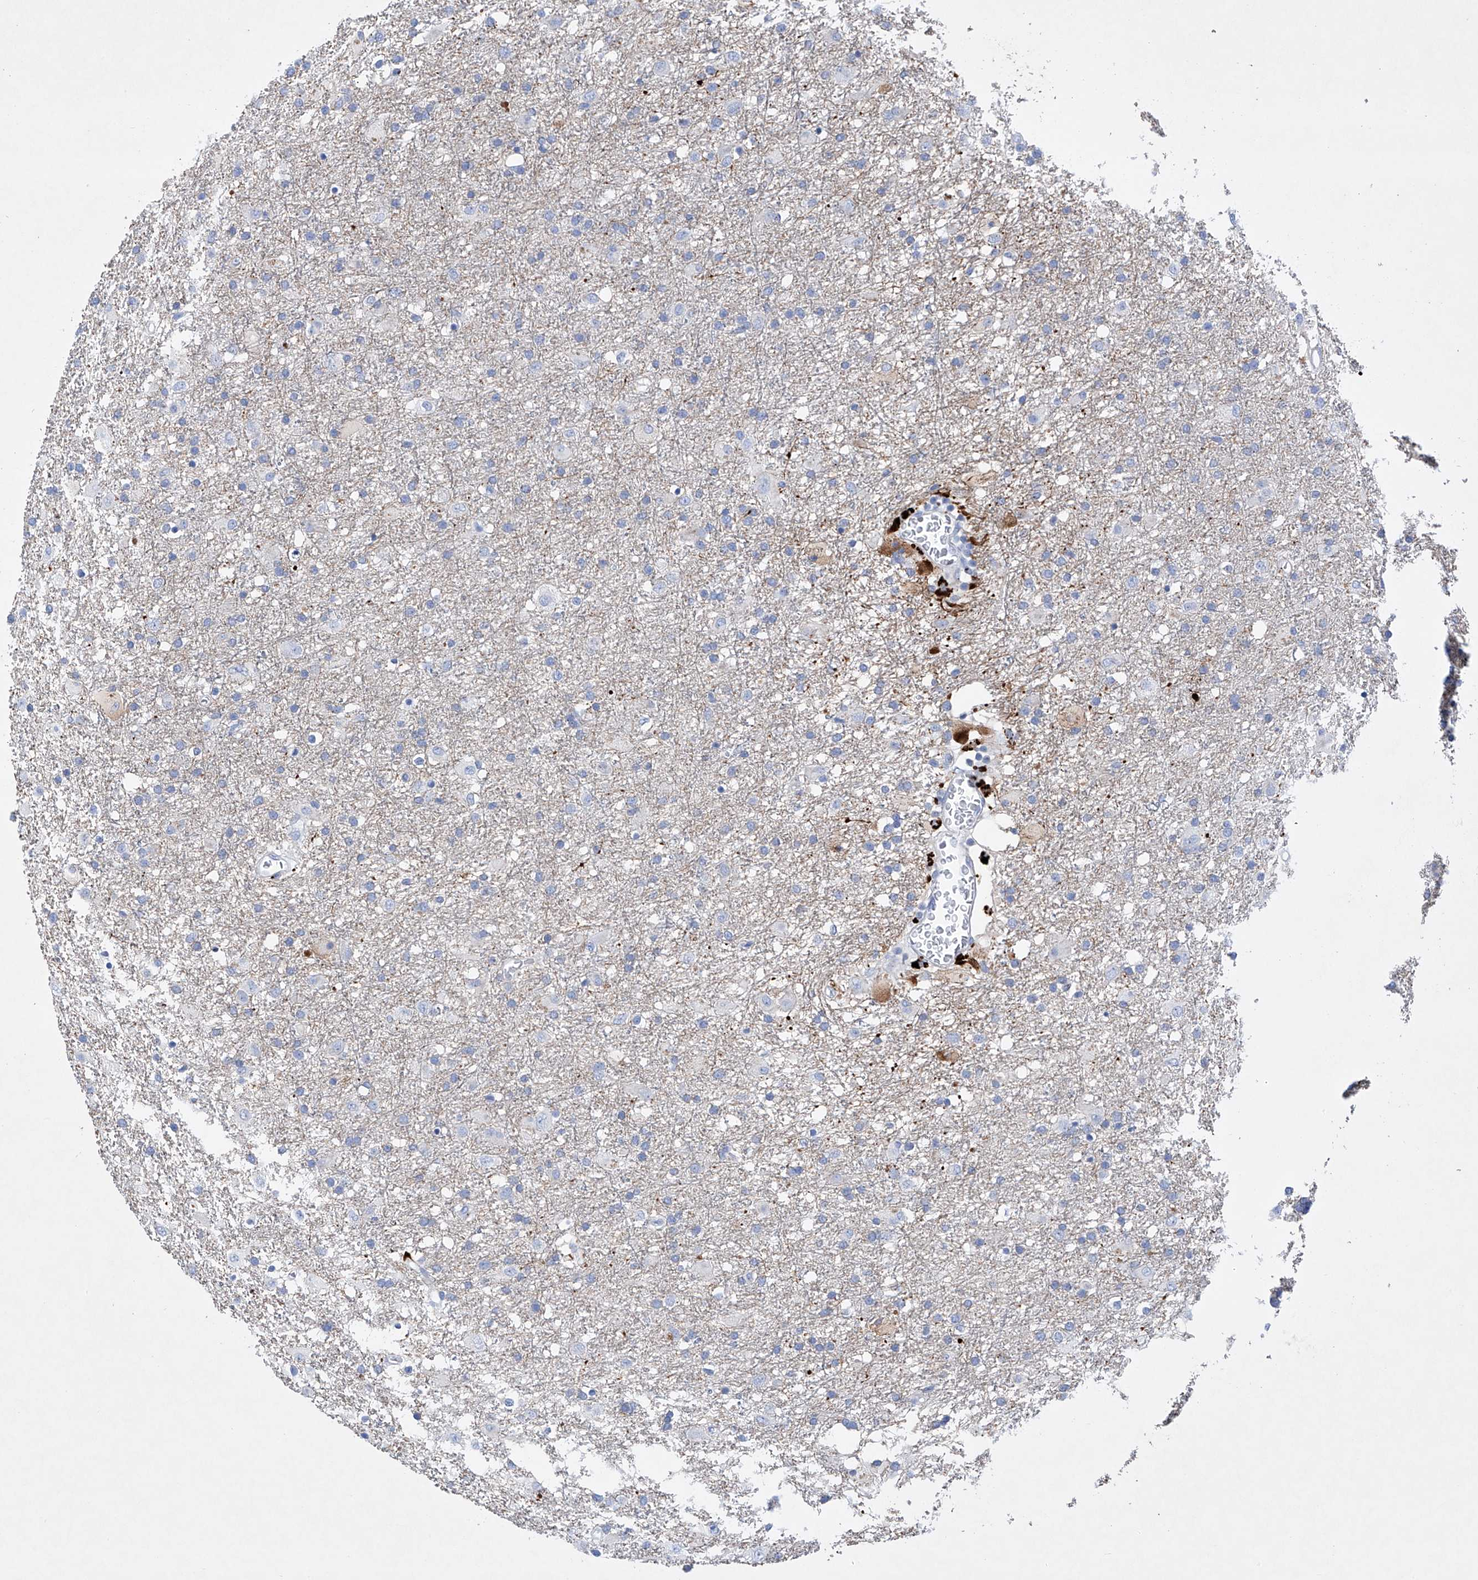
{"staining": {"intensity": "negative", "quantity": "none", "location": "none"}, "tissue": "glioma", "cell_type": "Tumor cells", "image_type": "cancer", "snomed": [{"axis": "morphology", "description": "Glioma, malignant, Low grade"}, {"axis": "topography", "description": "Brain"}], "caption": "Histopathology image shows no significant protein expression in tumor cells of glioma. Nuclei are stained in blue.", "gene": "LURAP1", "patient": {"sex": "male", "age": 65}}